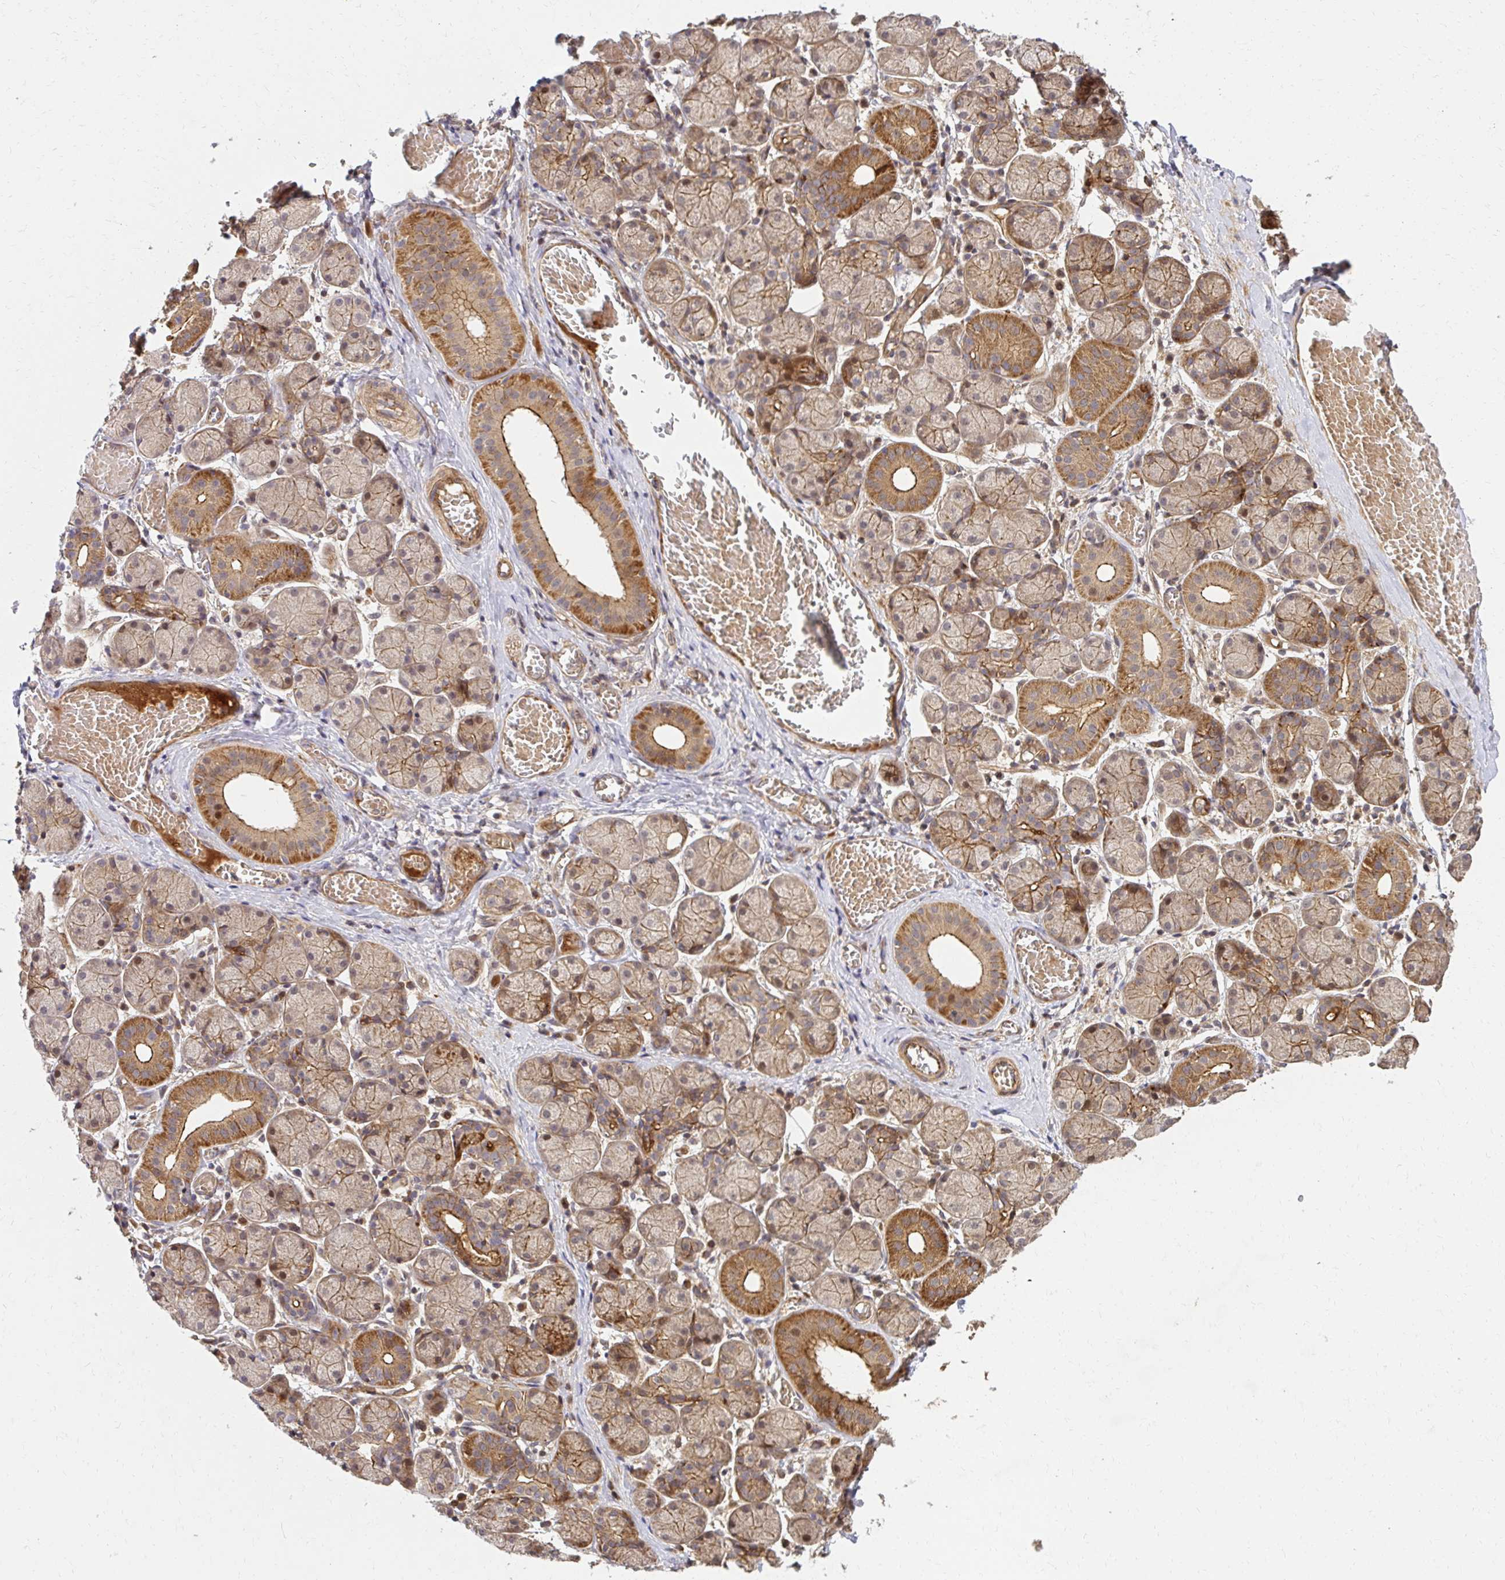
{"staining": {"intensity": "moderate", "quantity": "<25%", "location": "cytoplasmic/membranous,nuclear"}, "tissue": "salivary gland", "cell_type": "Glandular cells", "image_type": "normal", "snomed": [{"axis": "morphology", "description": "Normal tissue, NOS"}, {"axis": "topography", "description": "Salivary gland"}], "caption": "Immunohistochemistry (IHC) of unremarkable human salivary gland shows low levels of moderate cytoplasmic/membranous,nuclear positivity in about <25% of glandular cells. The staining was performed using DAB, with brown indicating positive protein expression. Nuclei are stained blue with hematoxylin.", "gene": "PSMA4", "patient": {"sex": "female", "age": 24}}